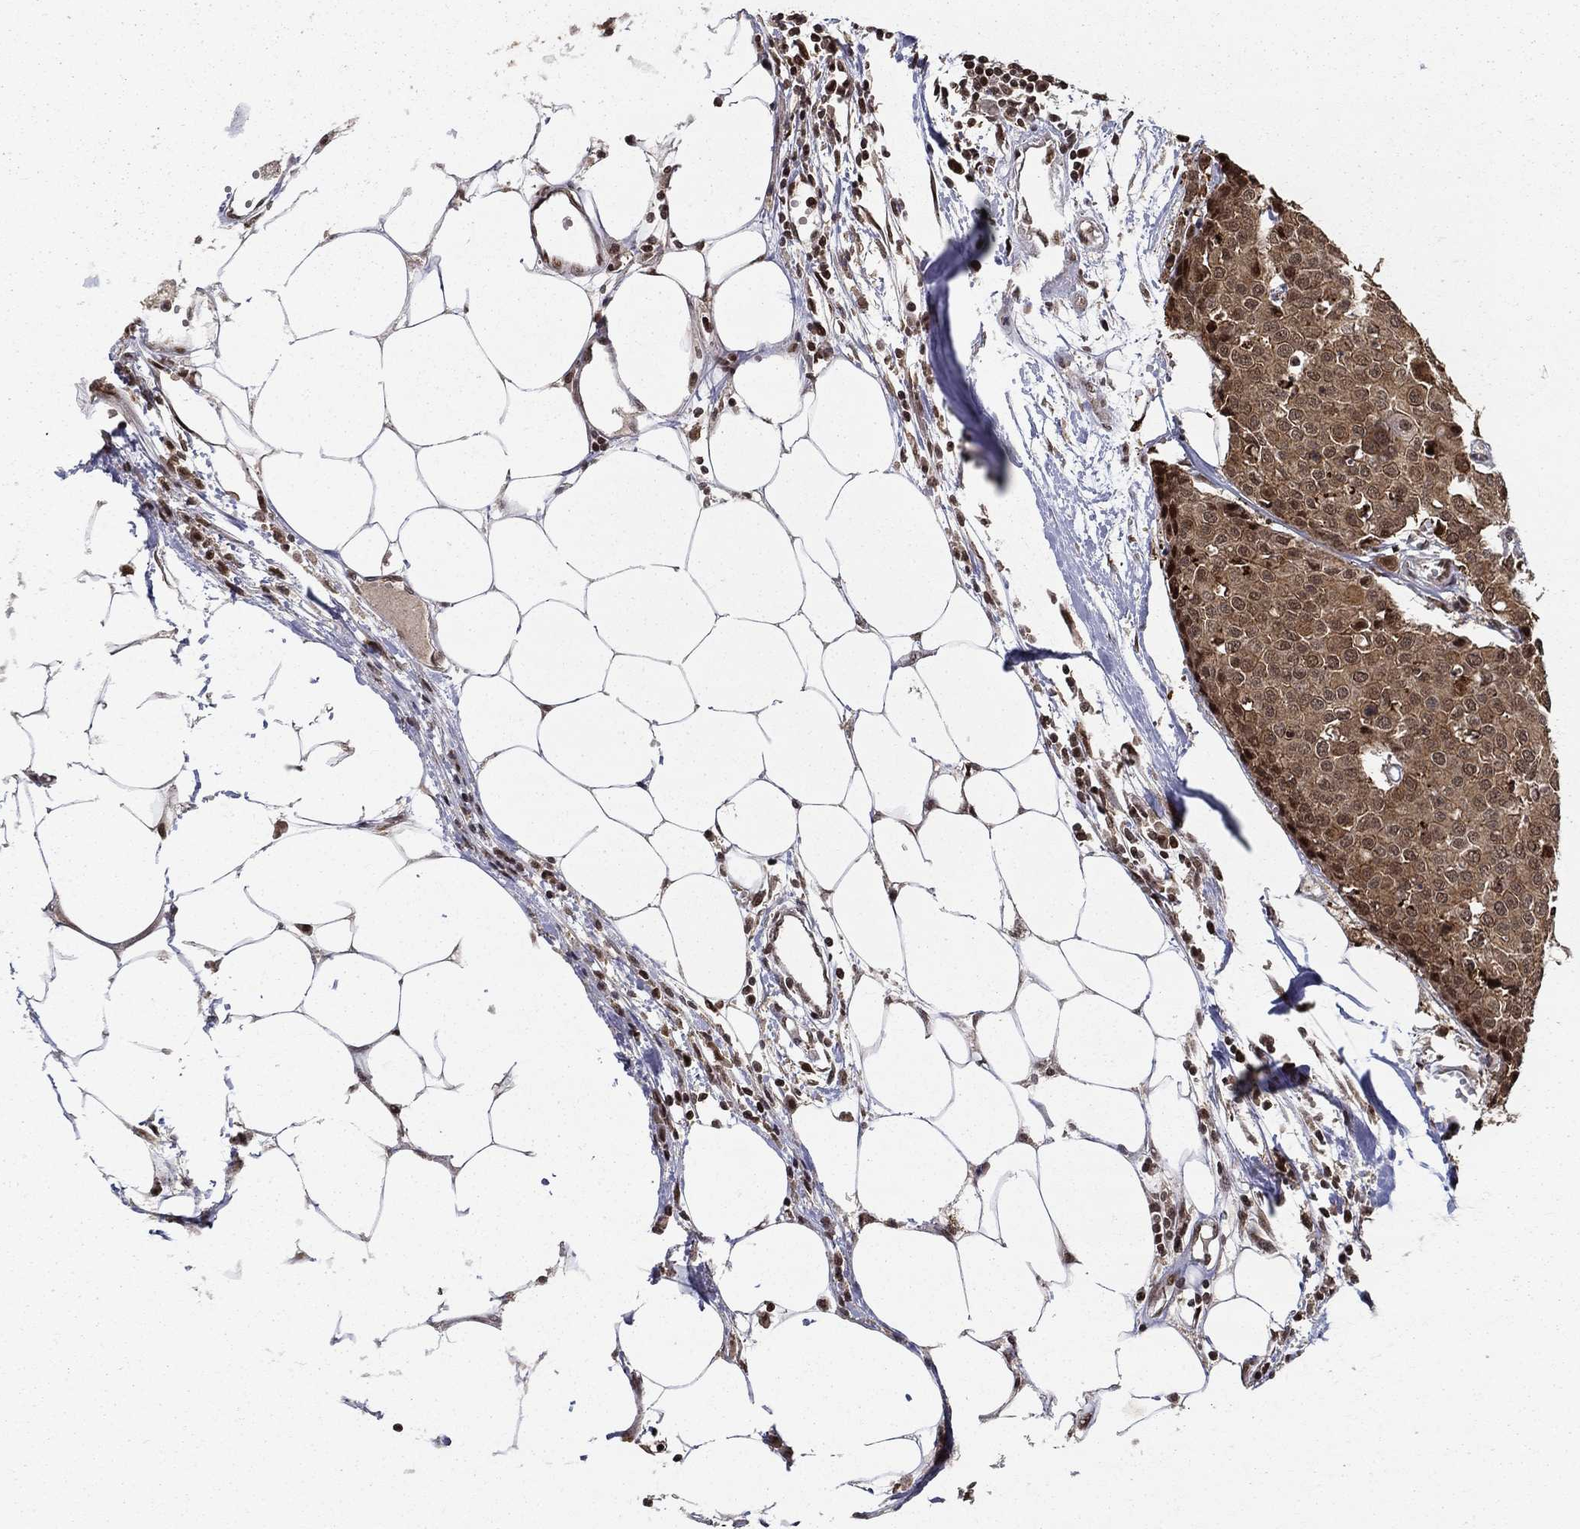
{"staining": {"intensity": "moderate", "quantity": ">75%", "location": "cytoplasmic/membranous"}, "tissue": "carcinoid", "cell_type": "Tumor cells", "image_type": "cancer", "snomed": [{"axis": "morphology", "description": "Carcinoid, malignant, NOS"}, {"axis": "topography", "description": "Colon"}], "caption": "This micrograph shows IHC staining of human carcinoid, with medium moderate cytoplasmic/membranous positivity in about >75% of tumor cells.", "gene": "CDCA7L", "patient": {"sex": "male", "age": 81}}